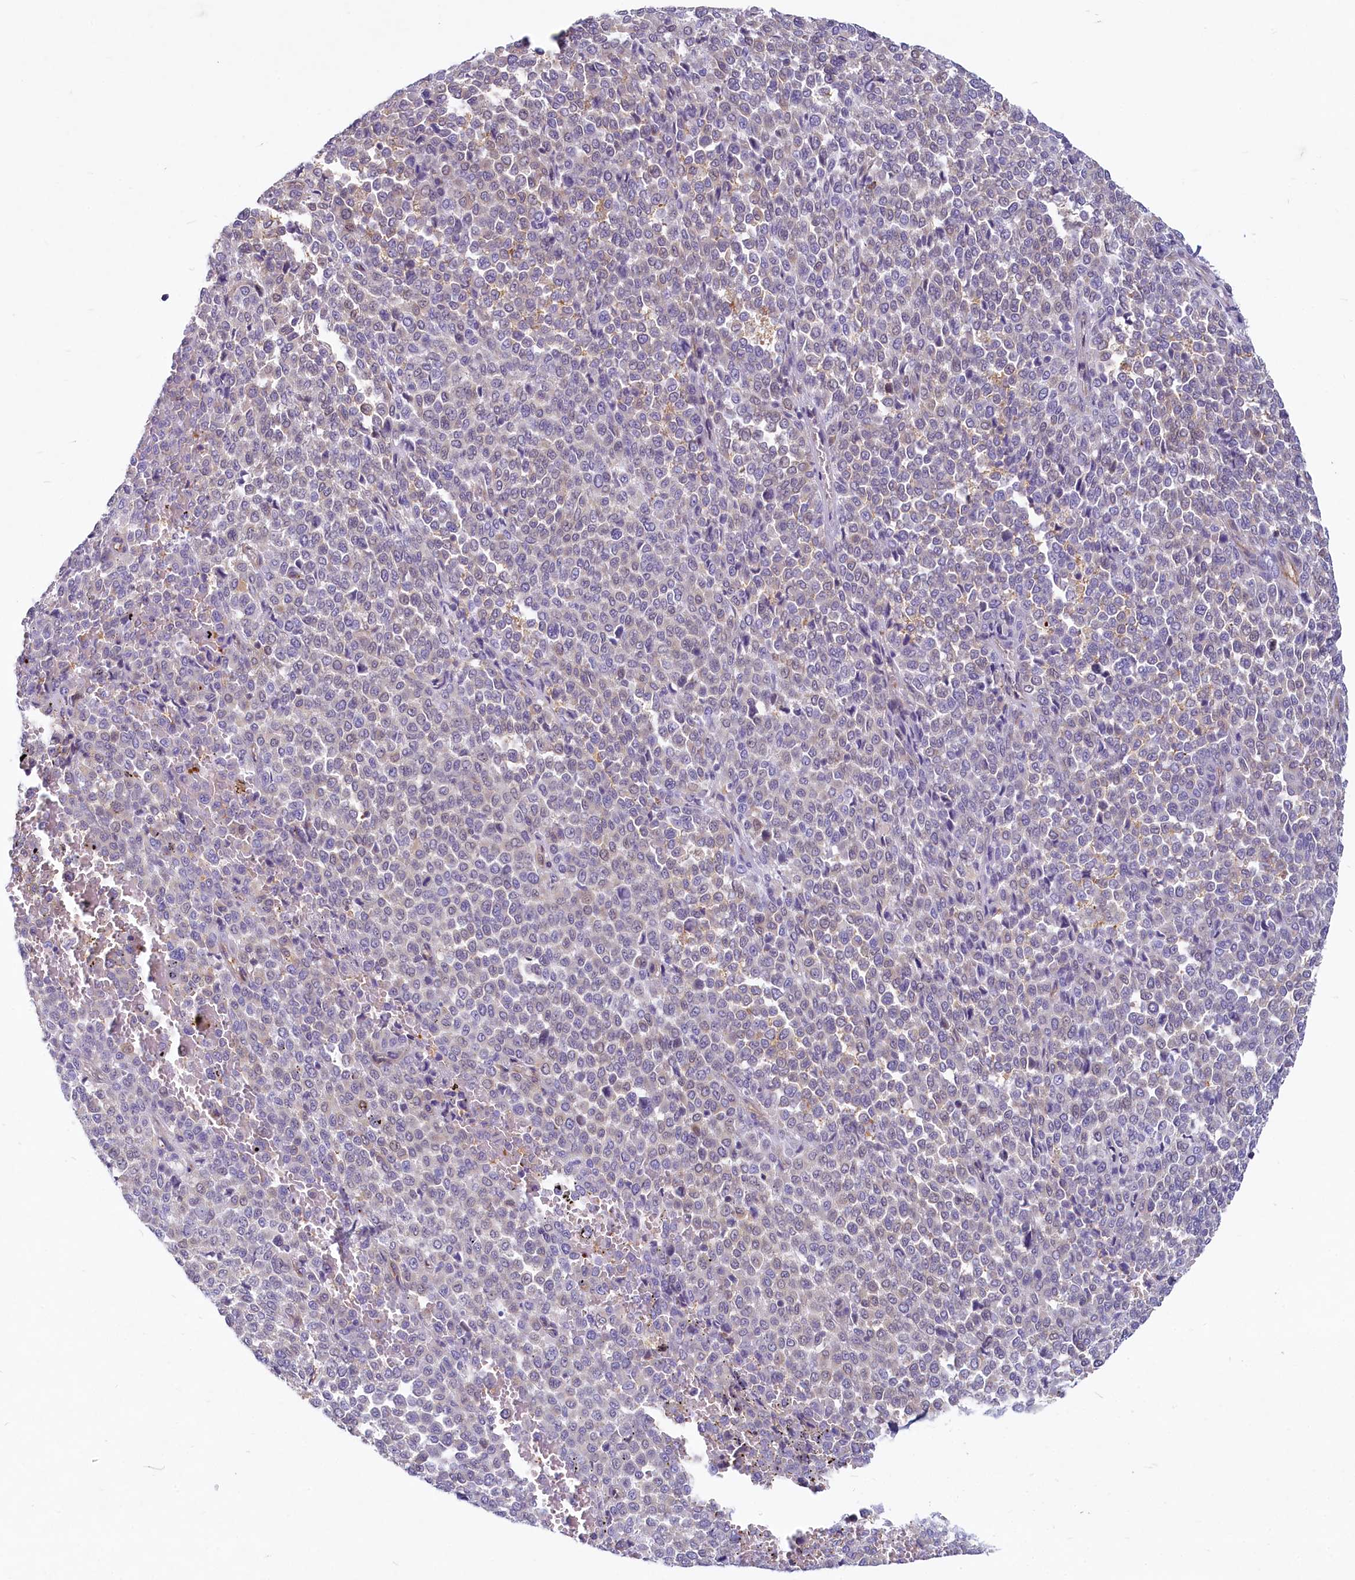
{"staining": {"intensity": "negative", "quantity": "none", "location": "none"}, "tissue": "melanoma", "cell_type": "Tumor cells", "image_type": "cancer", "snomed": [{"axis": "morphology", "description": "Malignant melanoma, Metastatic site"}, {"axis": "topography", "description": "Pancreas"}], "caption": "High magnification brightfield microscopy of malignant melanoma (metastatic site) stained with DAB (brown) and counterstained with hematoxylin (blue): tumor cells show no significant expression. The staining is performed using DAB brown chromogen with nuclei counter-stained in using hematoxylin.", "gene": "LMOD3", "patient": {"sex": "female", "age": 30}}